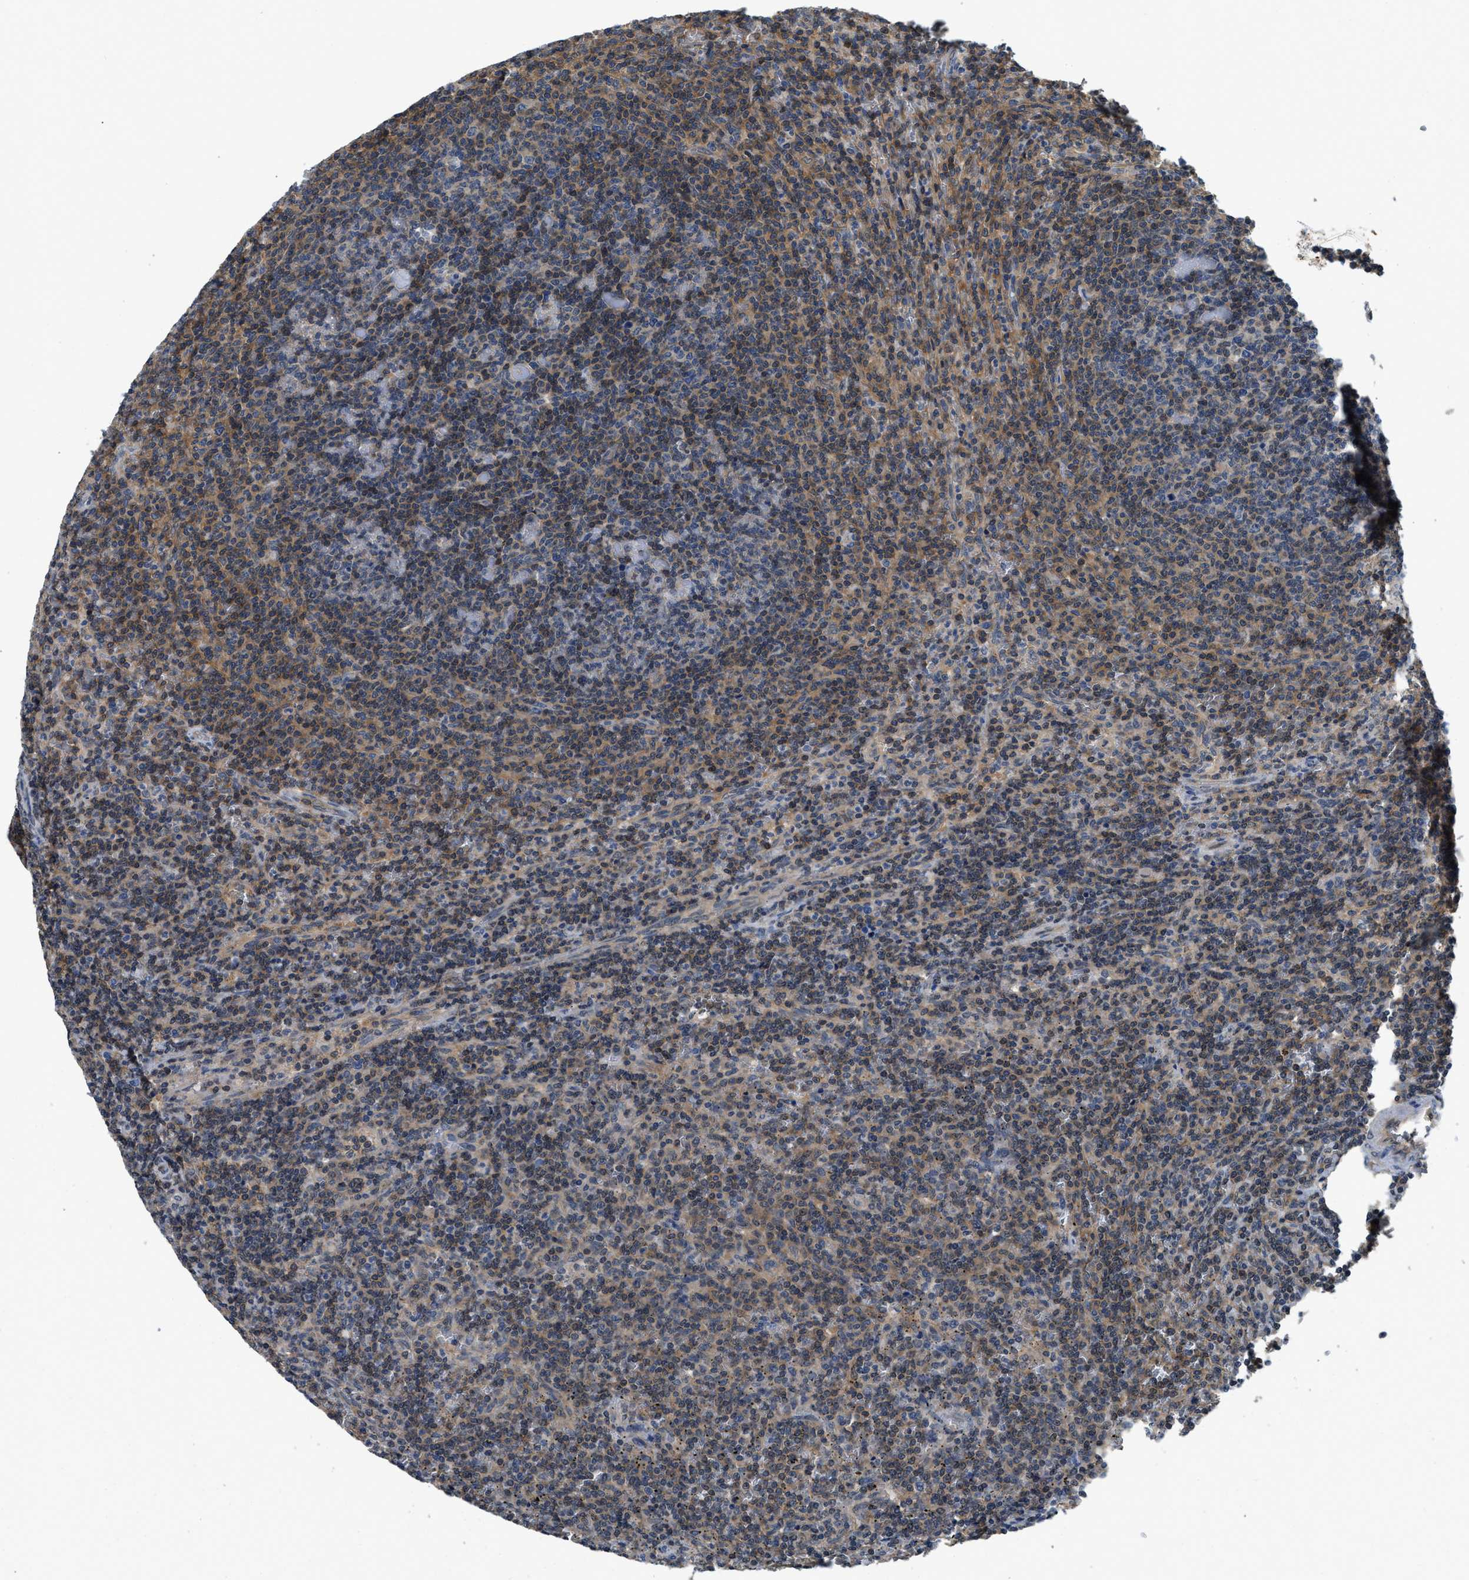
{"staining": {"intensity": "weak", "quantity": "25%-75%", "location": "cytoplasmic/membranous"}, "tissue": "lymphoma", "cell_type": "Tumor cells", "image_type": "cancer", "snomed": [{"axis": "morphology", "description": "Malignant lymphoma, non-Hodgkin's type, Low grade"}, {"axis": "topography", "description": "Spleen"}], "caption": "Lymphoma stained with a brown dye reveals weak cytoplasmic/membranous positive expression in about 25%-75% of tumor cells.", "gene": "TES", "patient": {"sex": "female", "age": 50}}